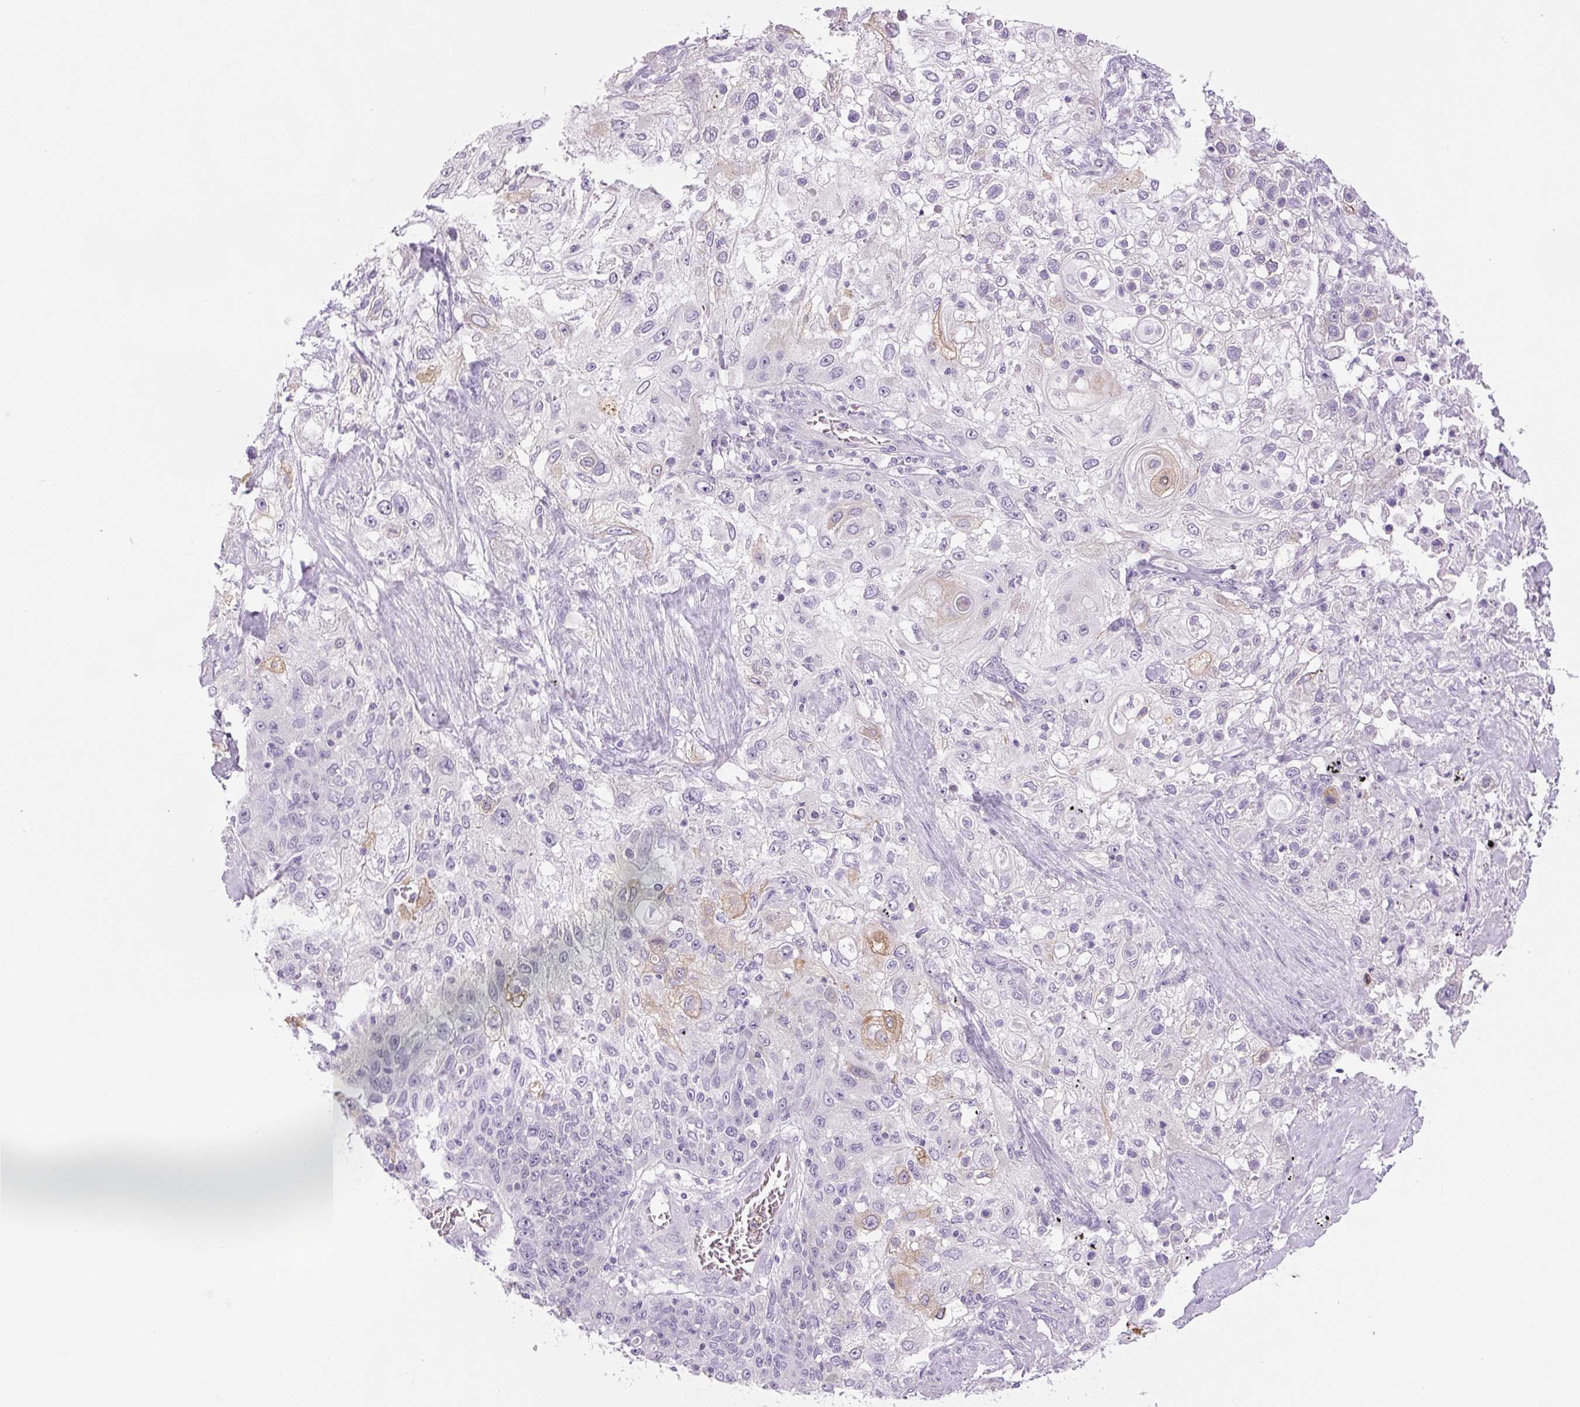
{"staining": {"intensity": "moderate", "quantity": "<25%", "location": "cytoplasmic/membranous"}, "tissue": "lung cancer", "cell_type": "Tumor cells", "image_type": "cancer", "snomed": [{"axis": "morphology", "description": "Squamous cell carcinoma, NOS"}, {"axis": "topography", "description": "Lung"}], "caption": "Protein expression analysis of lung cancer (squamous cell carcinoma) displays moderate cytoplasmic/membranous staining in about <25% of tumor cells. (DAB (3,3'-diaminobenzidine) IHC, brown staining for protein, blue staining for nuclei).", "gene": "COL9A2", "patient": {"sex": "female", "age": 69}}